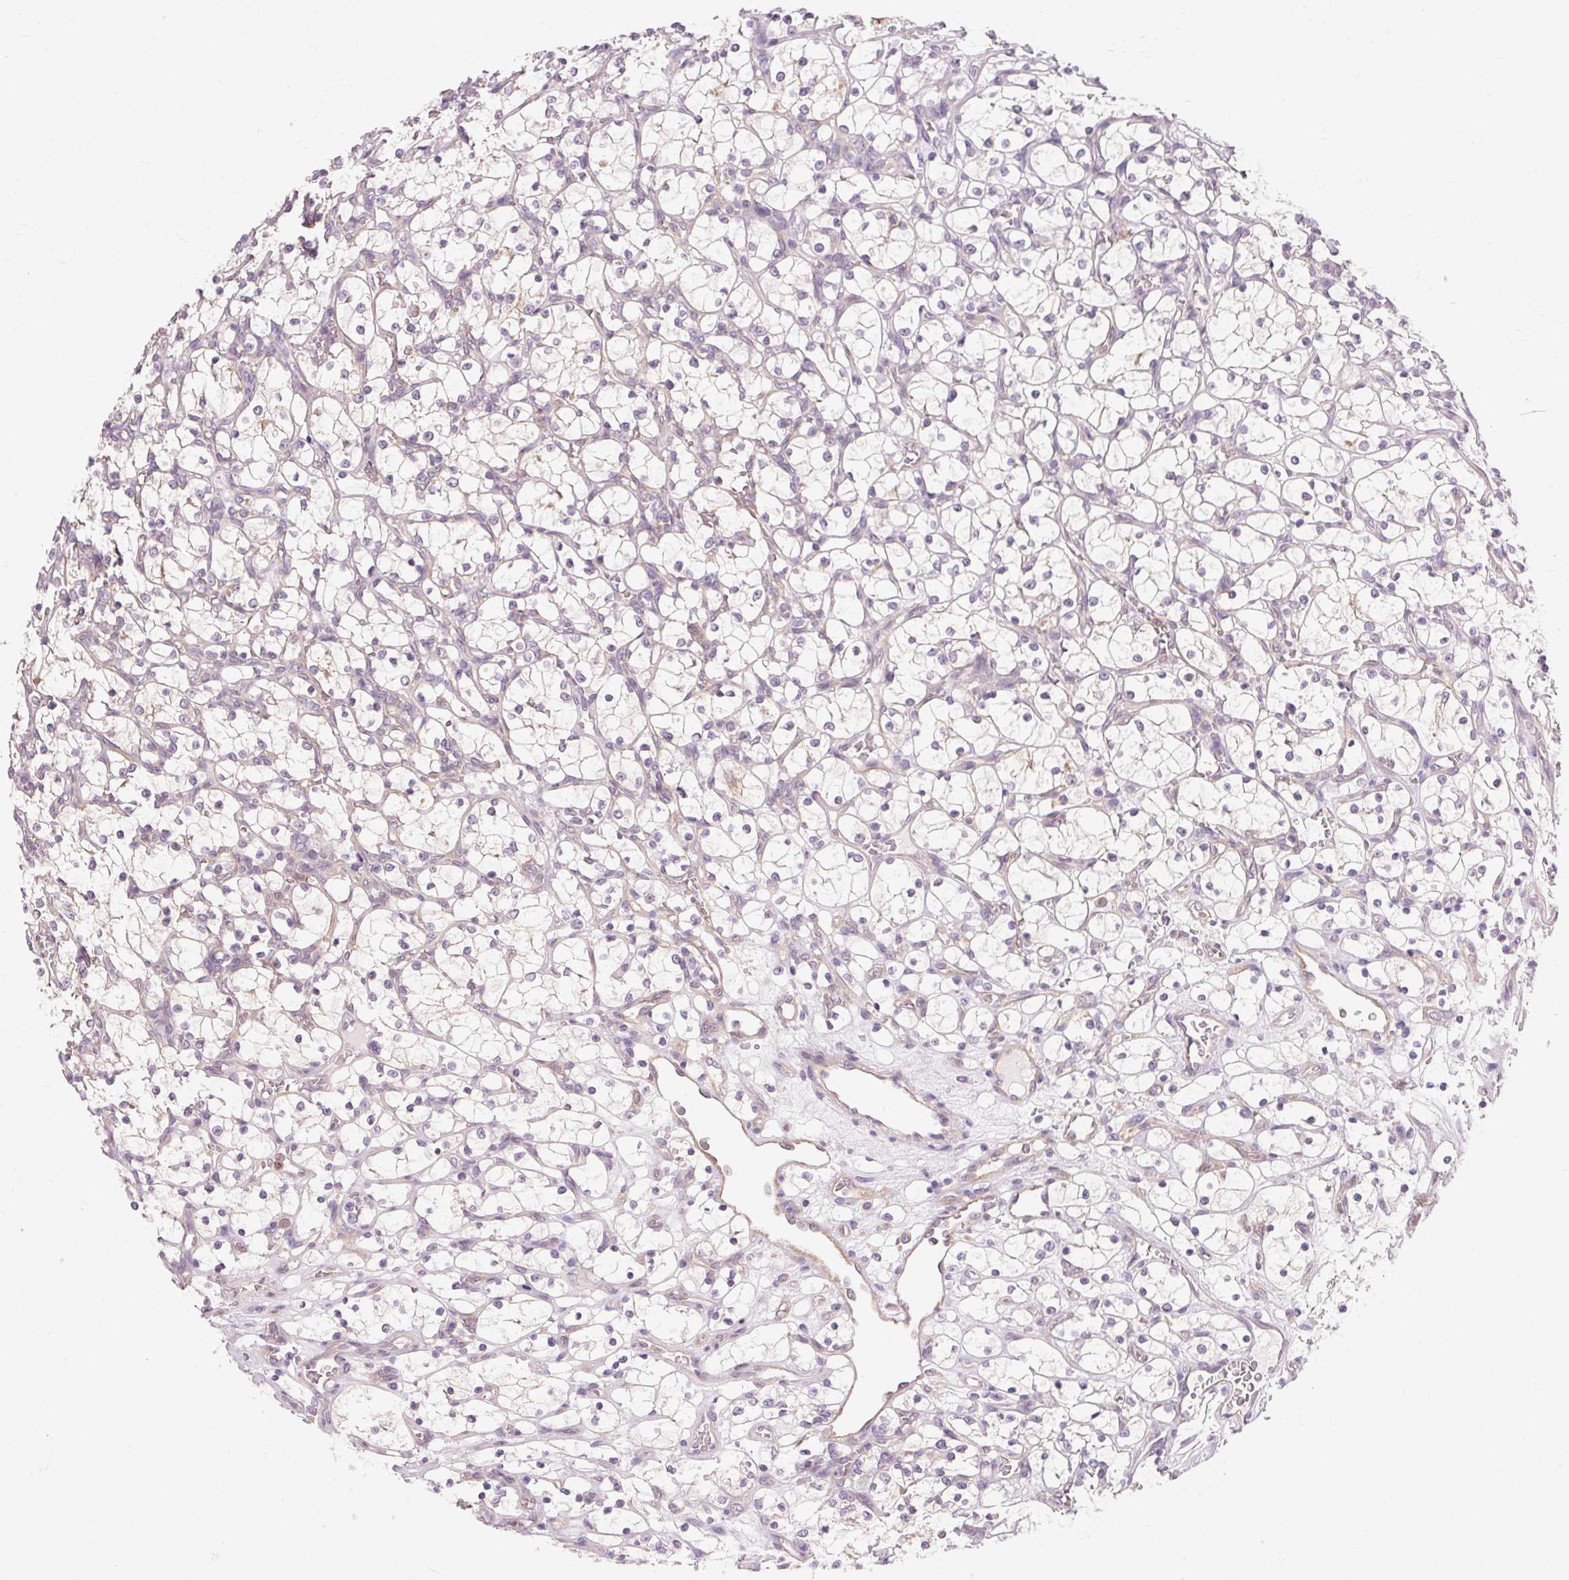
{"staining": {"intensity": "negative", "quantity": "none", "location": "none"}, "tissue": "renal cancer", "cell_type": "Tumor cells", "image_type": "cancer", "snomed": [{"axis": "morphology", "description": "Adenocarcinoma, NOS"}, {"axis": "topography", "description": "Kidney"}], "caption": "Tumor cells are negative for protein expression in human renal adenocarcinoma. The staining was performed using DAB (3,3'-diaminobenzidine) to visualize the protein expression in brown, while the nuclei were stained in blue with hematoxylin (Magnification: 20x).", "gene": "TM6SF1", "patient": {"sex": "female", "age": 69}}